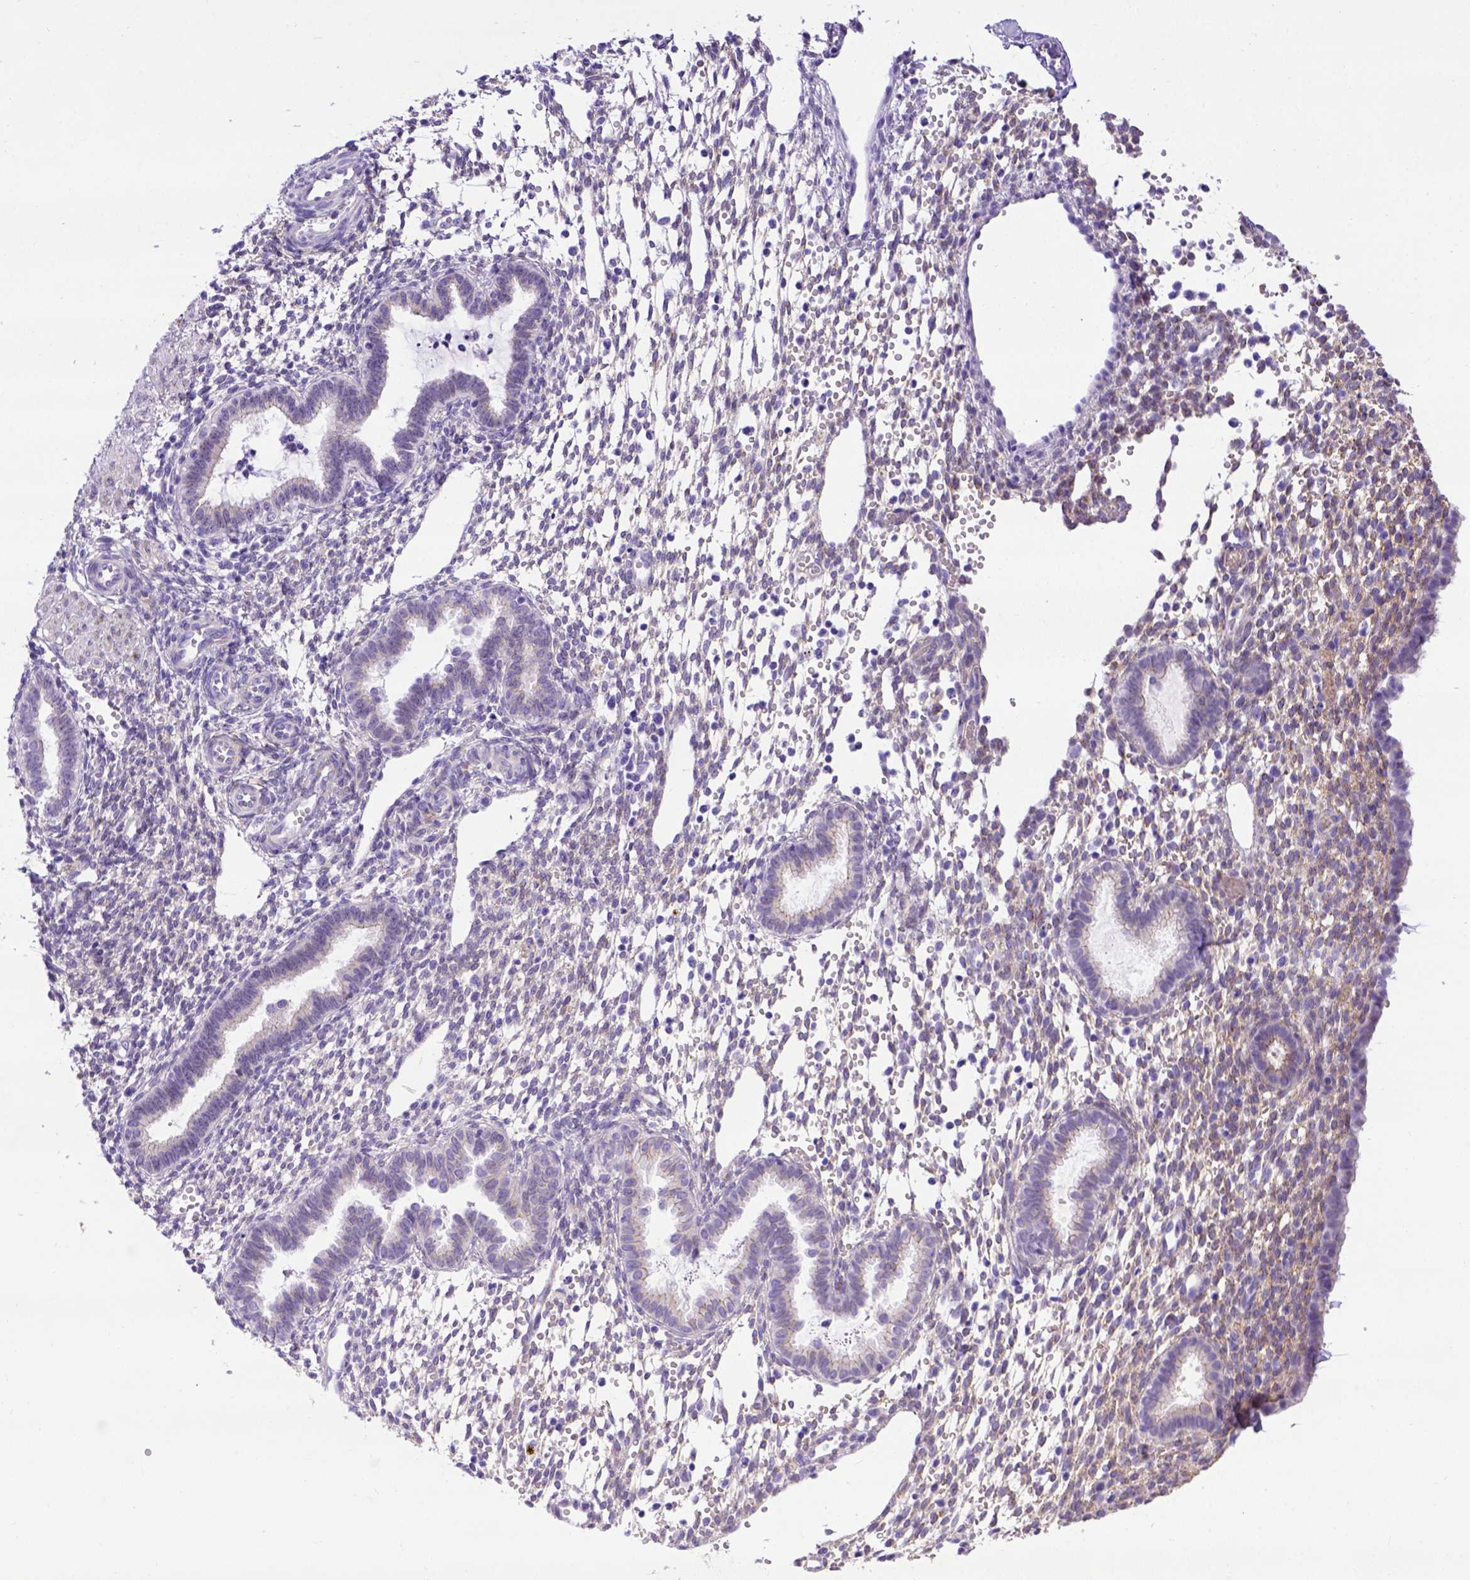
{"staining": {"intensity": "negative", "quantity": "none", "location": "none"}, "tissue": "endometrium", "cell_type": "Cells in endometrial stroma", "image_type": "normal", "snomed": [{"axis": "morphology", "description": "Normal tissue, NOS"}, {"axis": "topography", "description": "Endometrium"}], "caption": "IHC of benign endometrium demonstrates no expression in cells in endometrial stroma.", "gene": "ADAM12", "patient": {"sex": "female", "age": 36}}